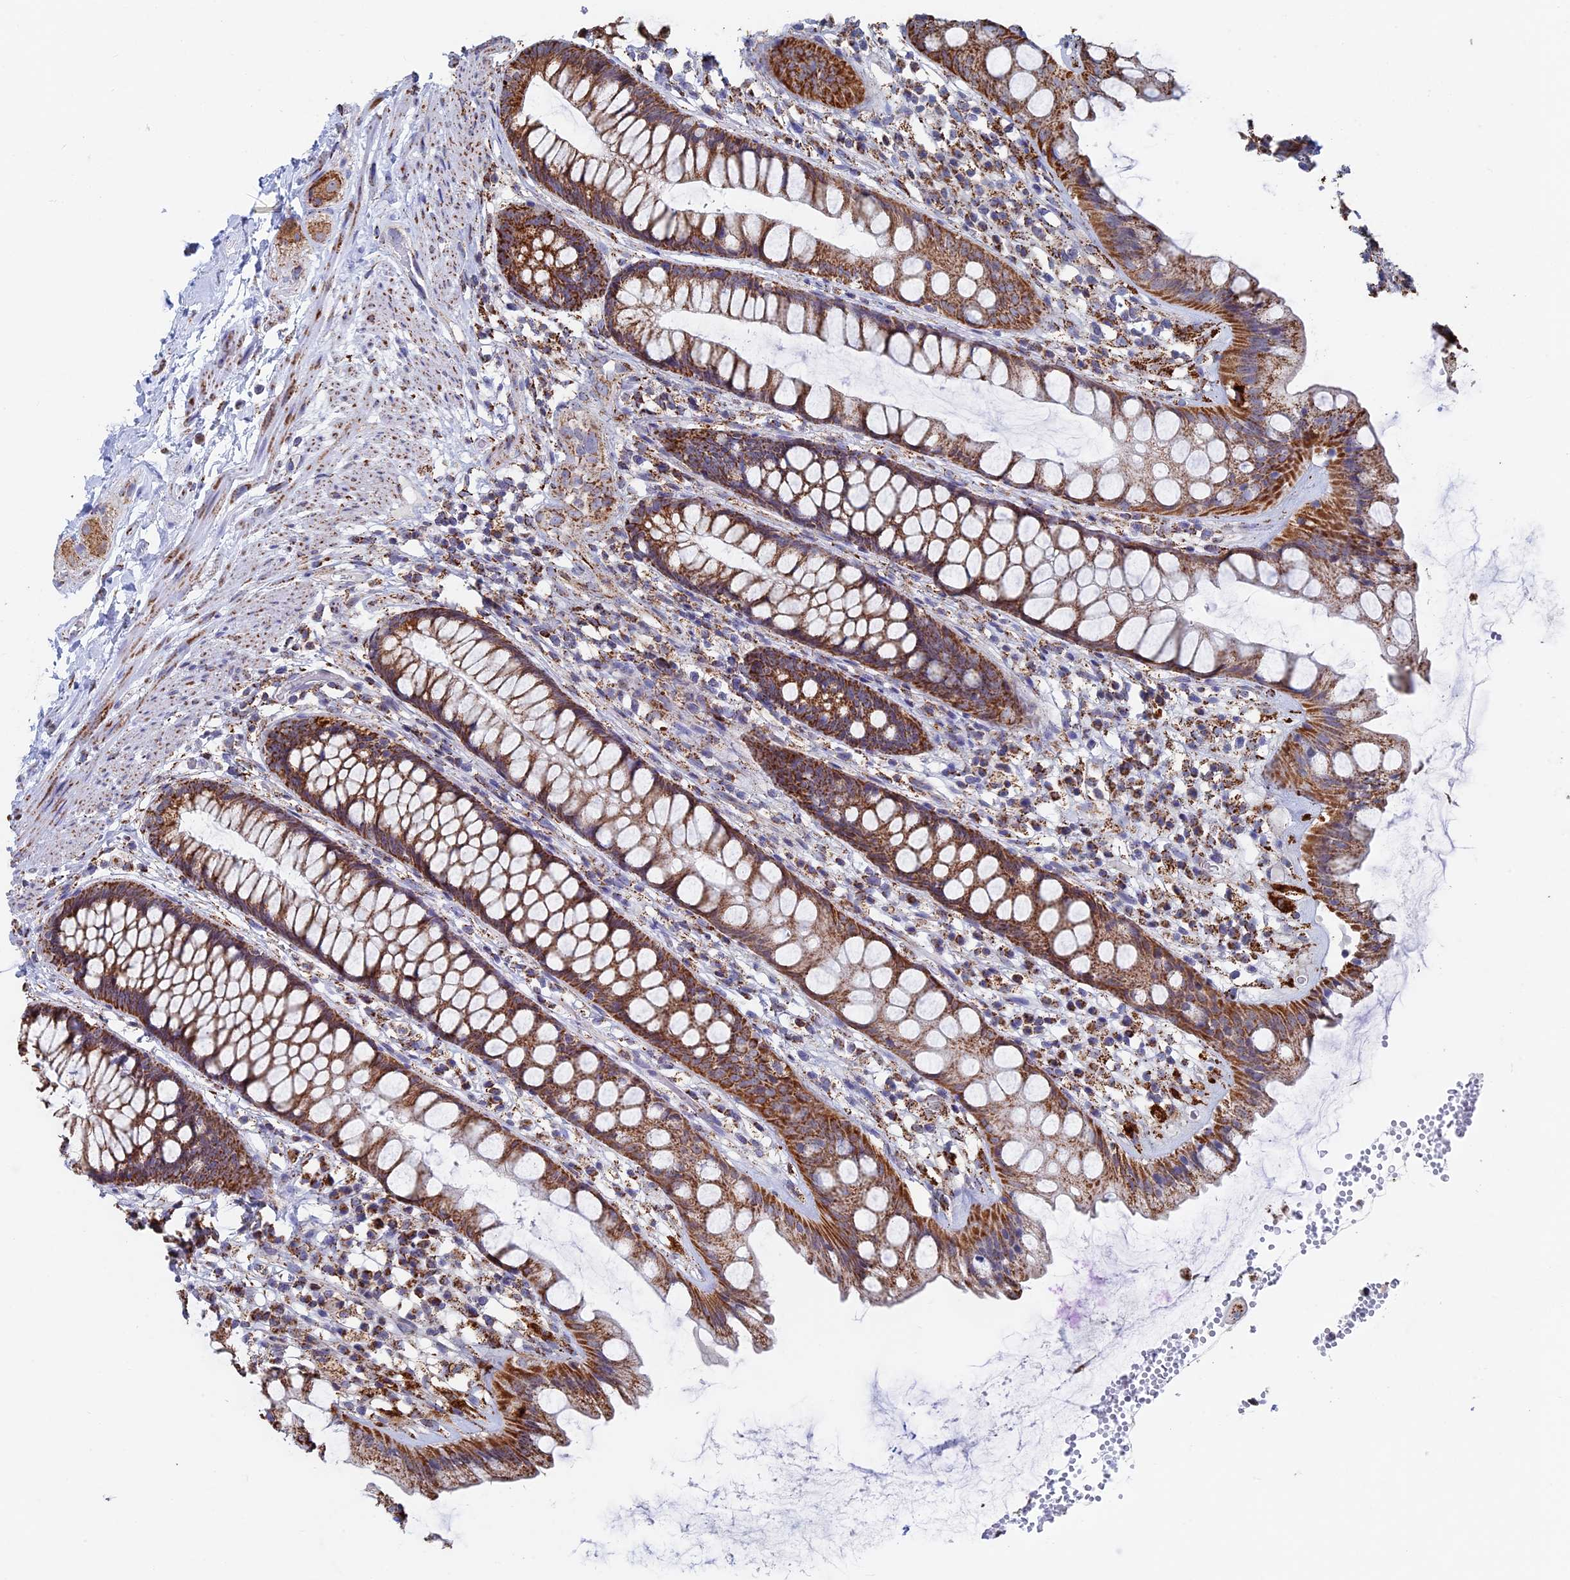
{"staining": {"intensity": "strong", "quantity": ">75%", "location": "cytoplasmic/membranous"}, "tissue": "rectum", "cell_type": "Glandular cells", "image_type": "normal", "snomed": [{"axis": "morphology", "description": "Normal tissue, NOS"}, {"axis": "topography", "description": "Rectum"}], "caption": "IHC histopathology image of unremarkable rectum stained for a protein (brown), which exhibits high levels of strong cytoplasmic/membranous staining in about >75% of glandular cells.", "gene": "SEC24D", "patient": {"sex": "male", "age": 74}}